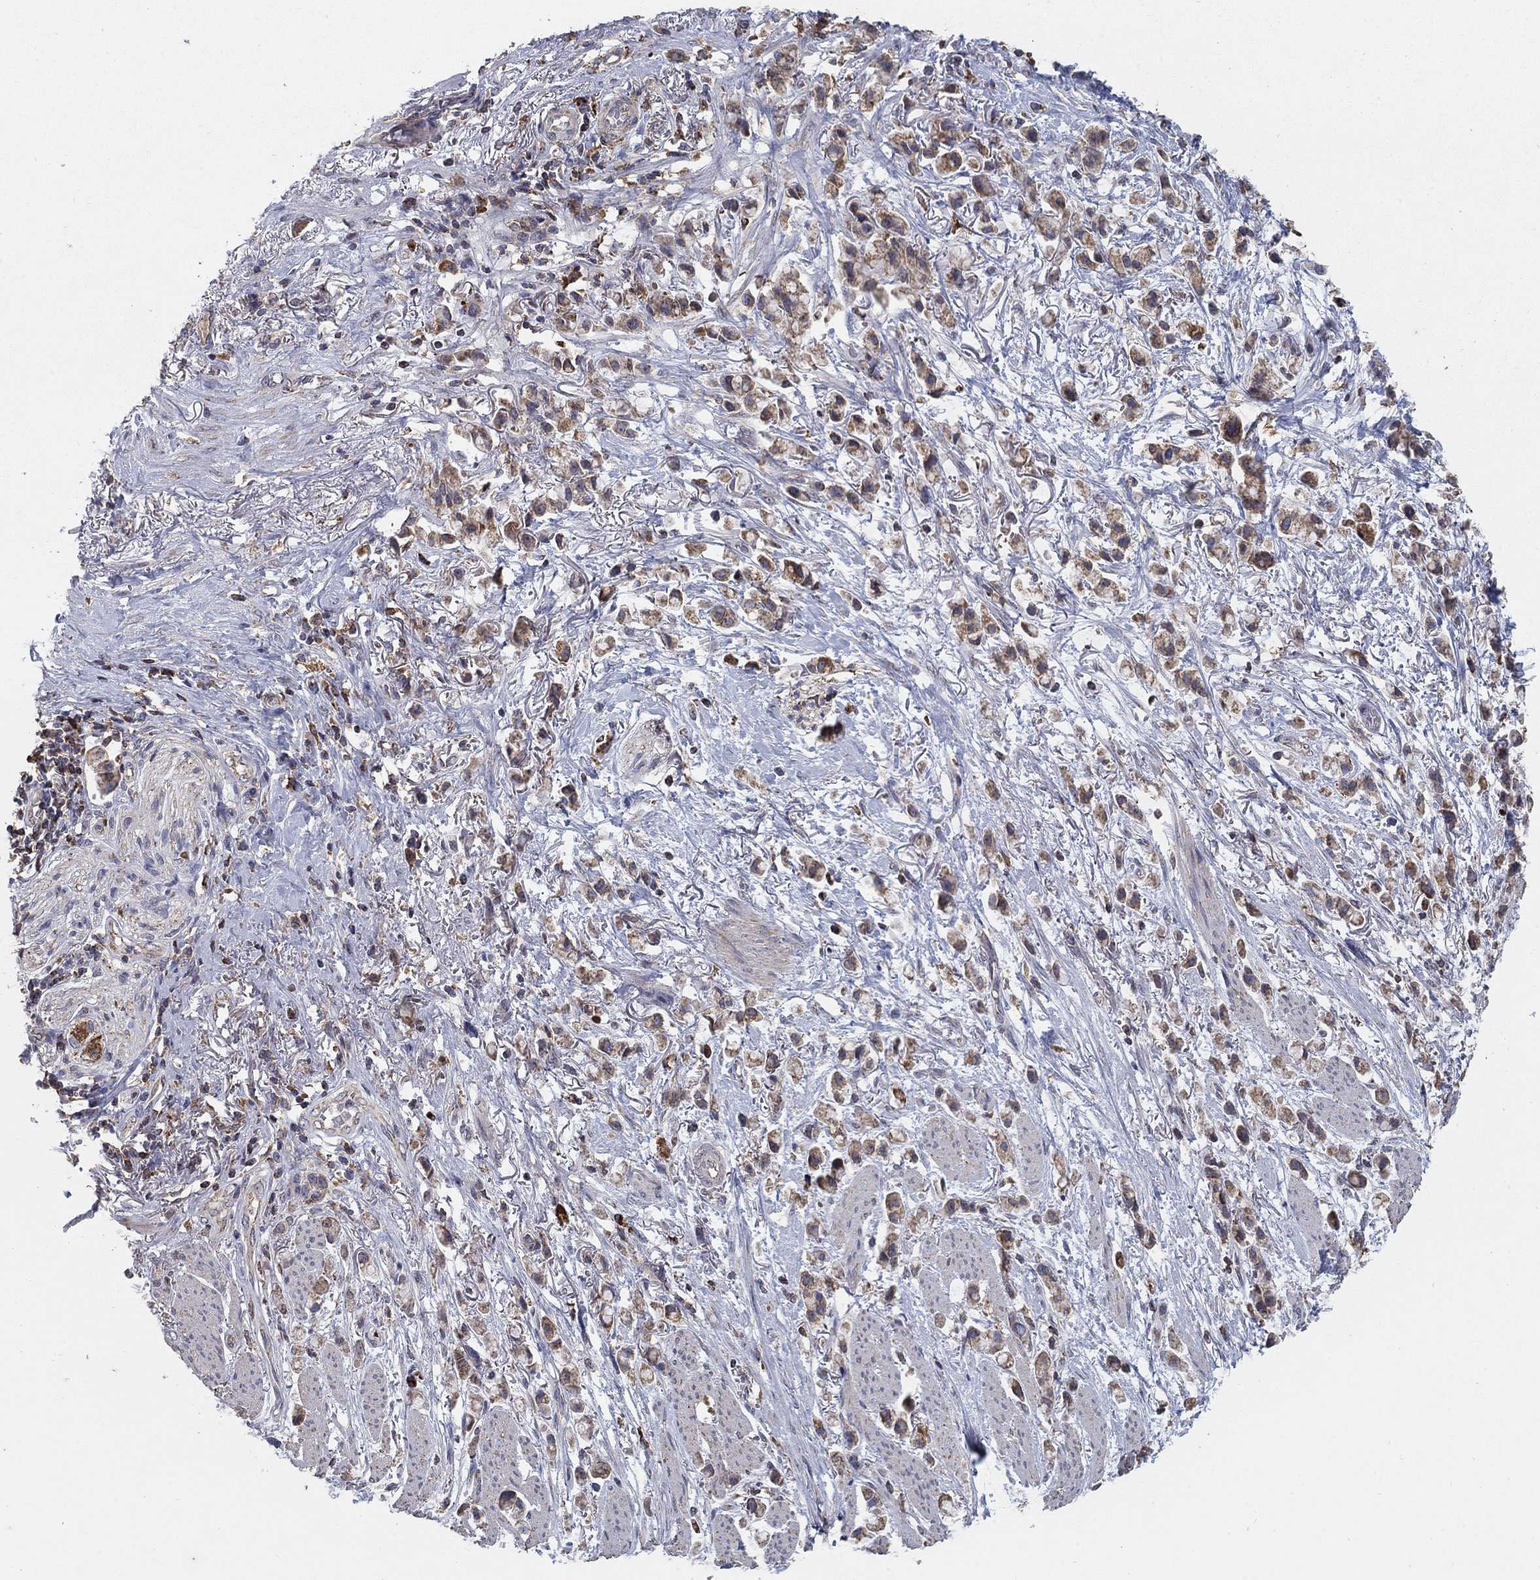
{"staining": {"intensity": "moderate", "quantity": "25%-75%", "location": "cytoplasmic/membranous"}, "tissue": "stomach cancer", "cell_type": "Tumor cells", "image_type": "cancer", "snomed": [{"axis": "morphology", "description": "Adenocarcinoma, NOS"}, {"axis": "topography", "description": "Stomach"}], "caption": "Protein expression by IHC shows moderate cytoplasmic/membranous positivity in about 25%-75% of tumor cells in stomach adenocarcinoma. The staining was performed using DAB (3,3'-diaminobenzidine), with brown indicating positive protein expression. Nuclei are stained blue with hematoxylin.", "gene": "GPSM1", "patient": {"sex": "female", "age": 81}}